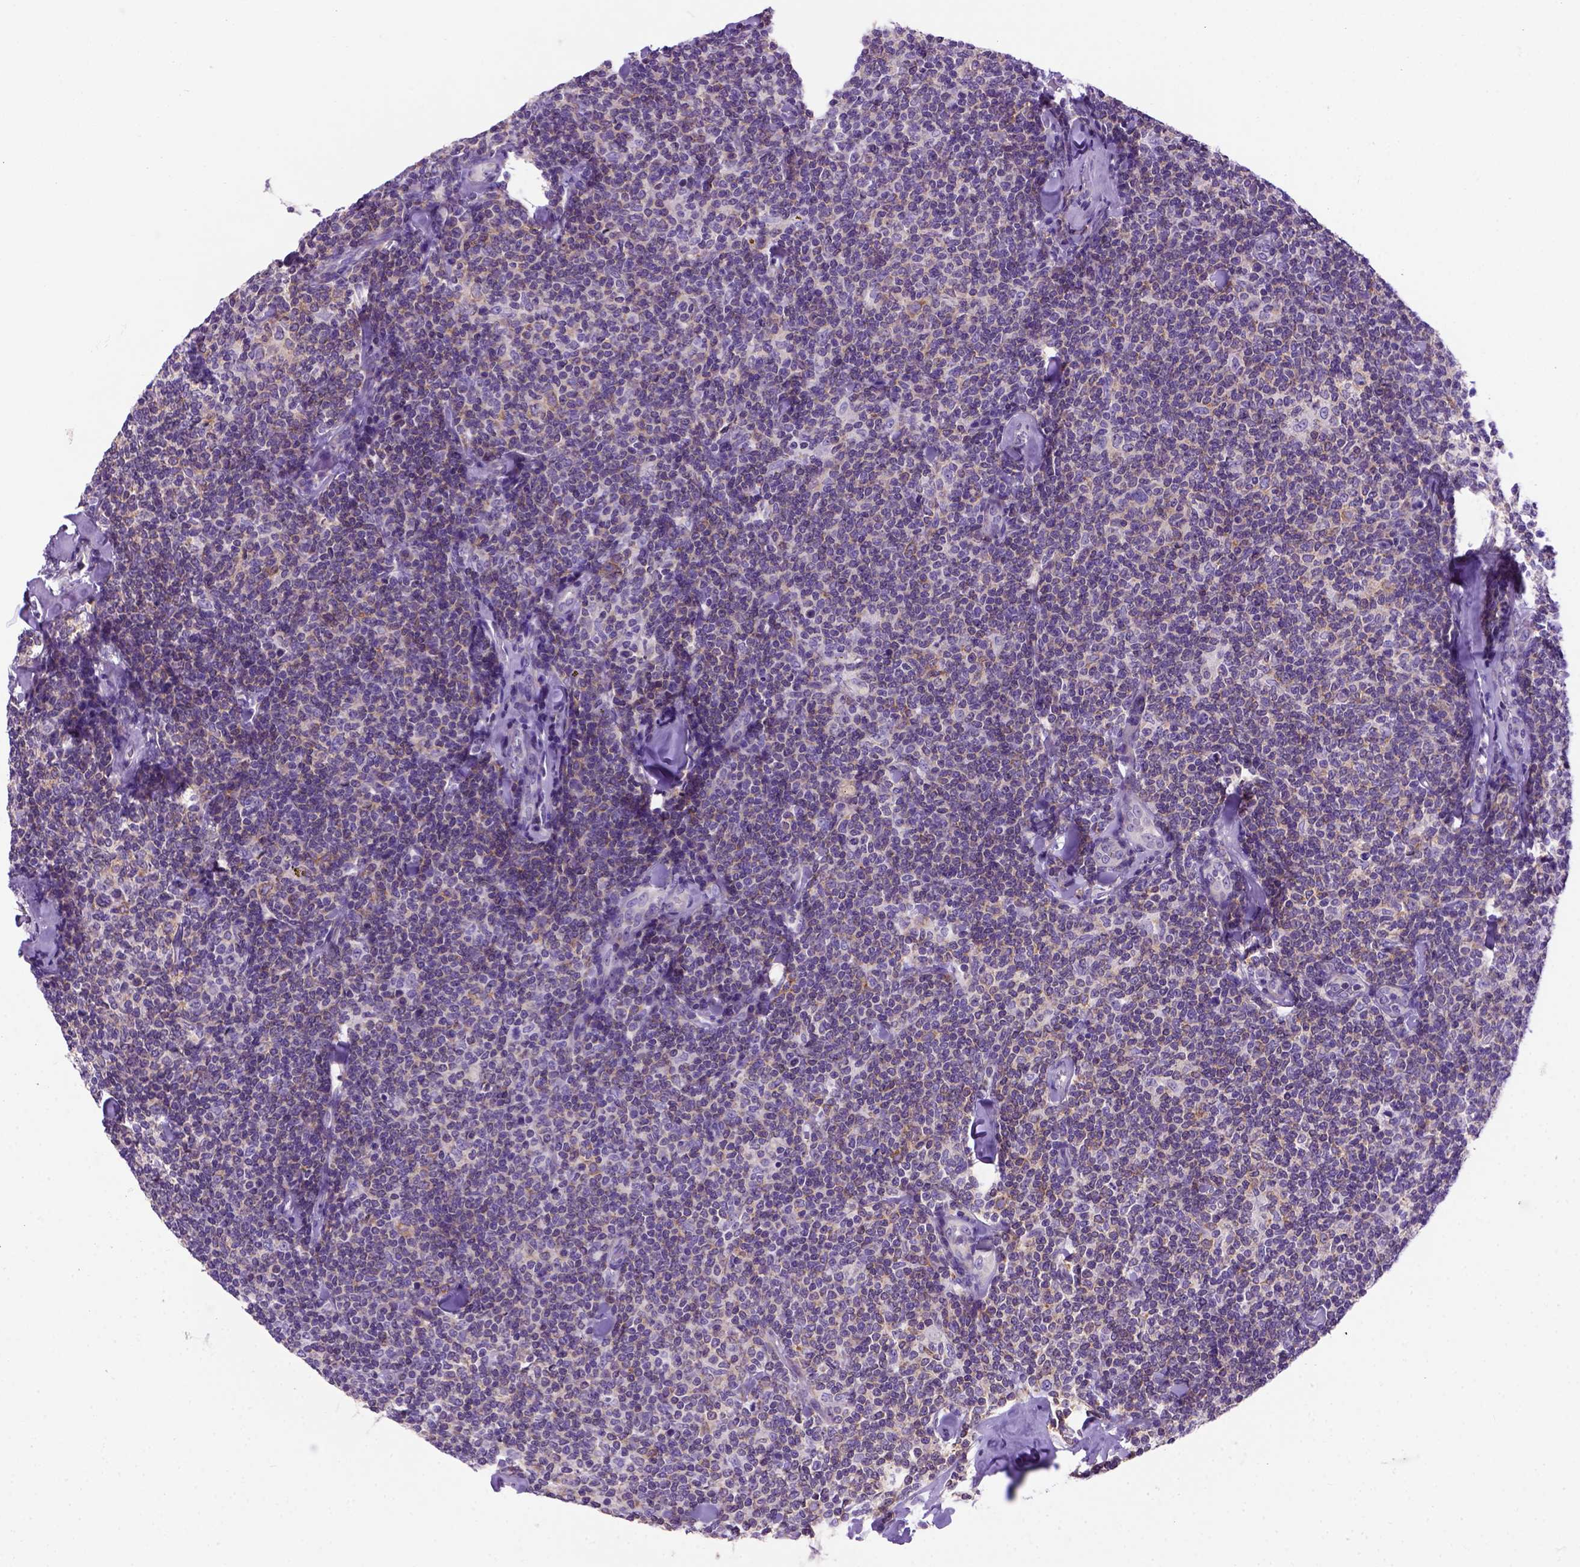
{"staining": {"intensity": "moderate", "quantity": ">75%", "location": "cytoplasmic/membranous"}, "tissue": "lymphoma", "cell_type": "Tumor cells", "image_type": "cancer", "snomed": [{"axis": "morphology", "description": "Malignant lymphoma, non-Hodgkin's type, Low grade"}, {"axis": "topography", "description": "Lymph node"}], "caption": "IHC of human lymphoma demonstrates medium levels of moderate cytoplasmic/membranous positivity in approximately >75% of tumor cells.", "gene": "FOXI1", "patient": {"sex": "female", "age": 56}}